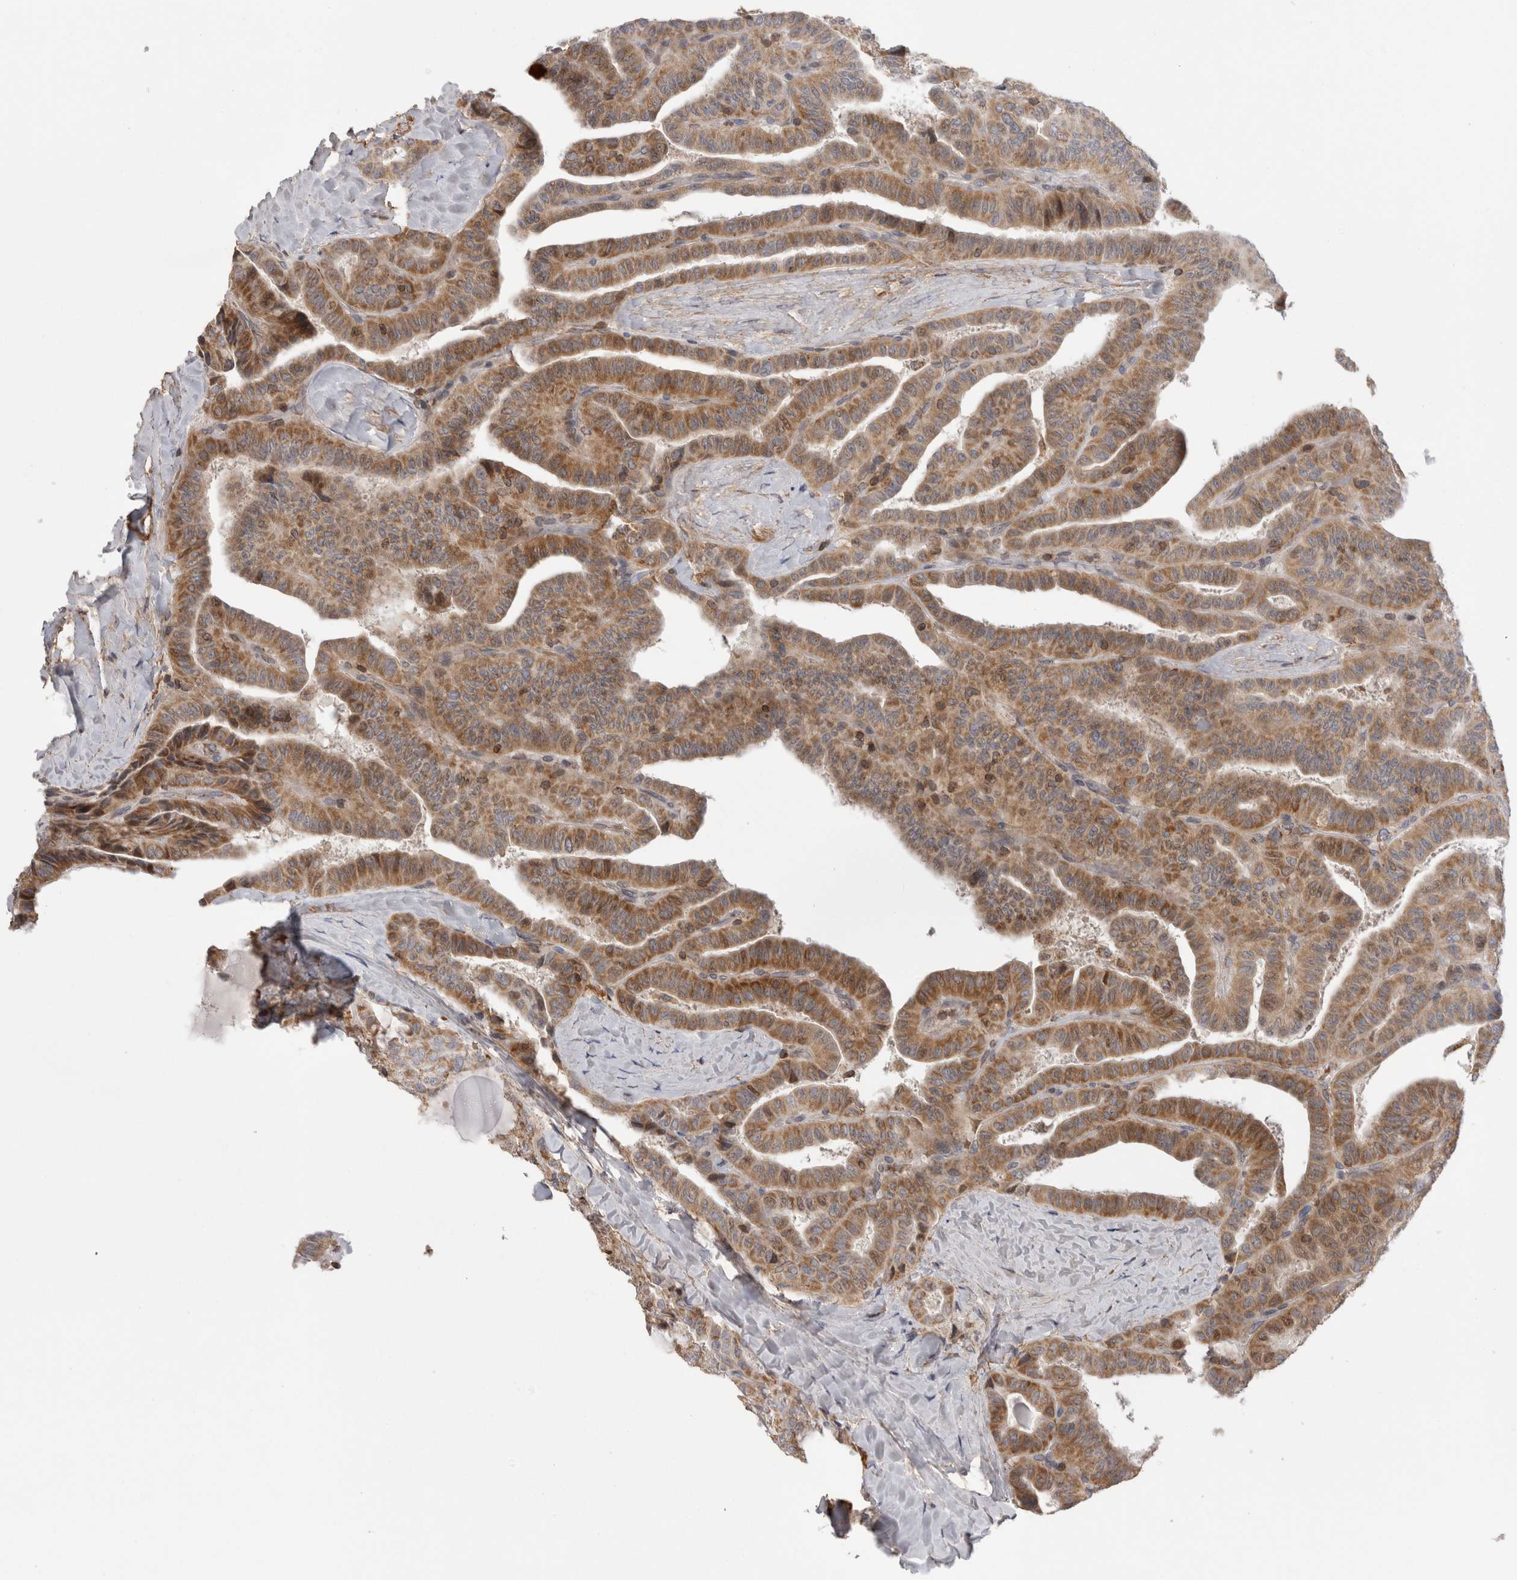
{"staining": {"intensity": "moderate", "quantity": ">75%", "location": "cytoplasmic/membranous"}, "tissue": "thyroid cancer", "cell_type": "Tumor cells", "image_type": "cancer", "snomed": [{"axis": "morphology", "description": "Papillary adenocarcinoma, NOS"}, {"axis": "topography", "description": "Thyroid gland"}], "caption": "A brown stain labels moderate cytoplasmic/membranous positivity of a protein in papillary adenocarcinoma (thyroid) tumor cells. (DAB IHC, brown staining for protein, blue staining for nuclei).", "gene": "DARS2", "patient": {"sex": "male", "age": 77}}